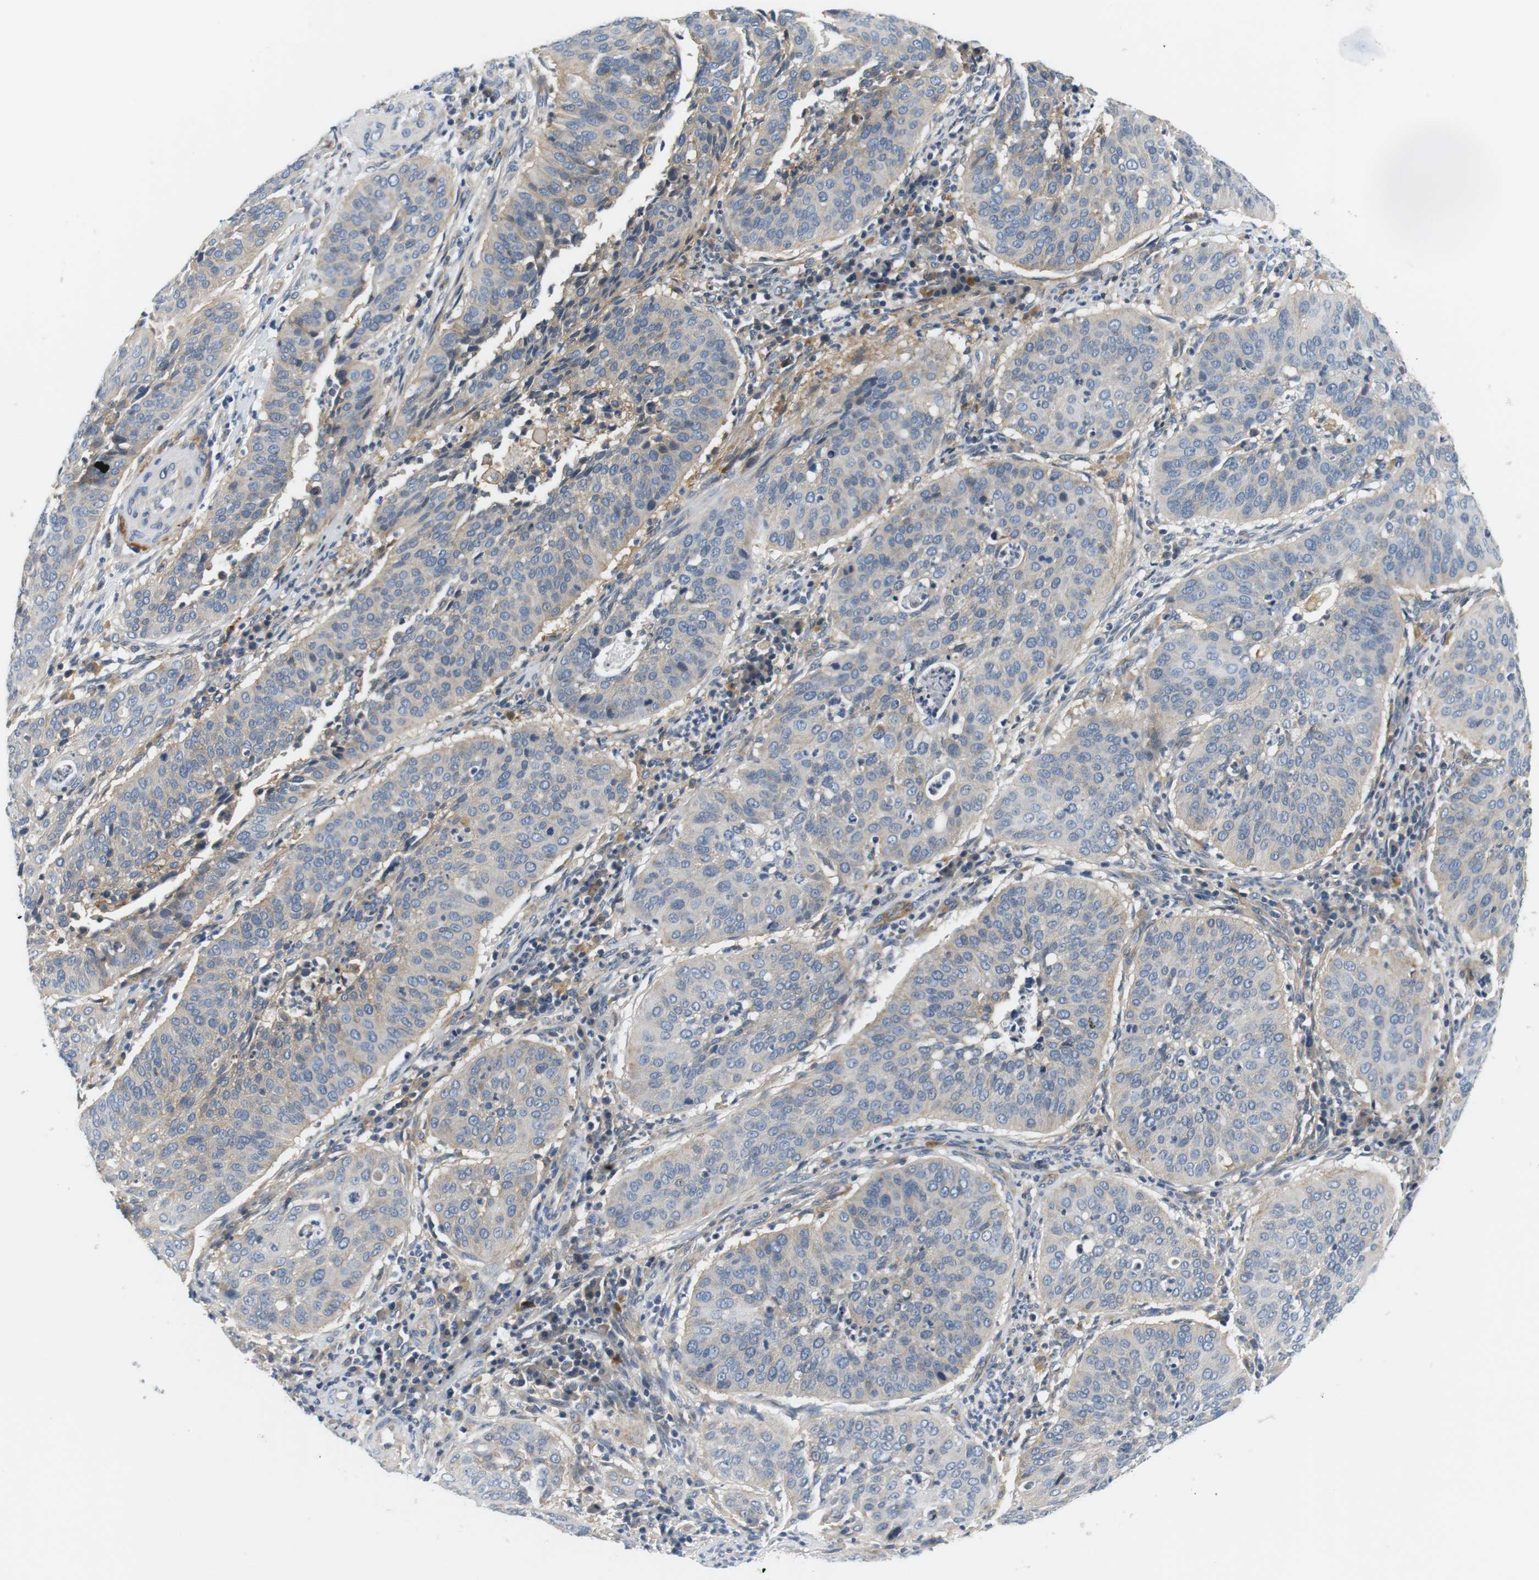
{"staining": {"intensity": "weak", "quantity": "<25%", "location": "cytoplasmic/membranous"}, "tissue": "cervical cancer", "cell_type": "Tumor cells", "image_type": "cancer", "snomed": [{"axis": "morphology", "description": "Normal tissue, NOS"}, {"axis": "morphology", "description": "Squamous cell carcinoma, NOS"}, {"axis": "topography", "description": "Cervix"}], "caption": "An immunohistochemistry (IHC) micrograph of squamous cell carcinoma (cervical) is shown. There is no staining in tumor cells of squamous cell carcinoma (cervical).", "gene": "SLC30A1", "patient": {"sex": "female", "age": 39}}